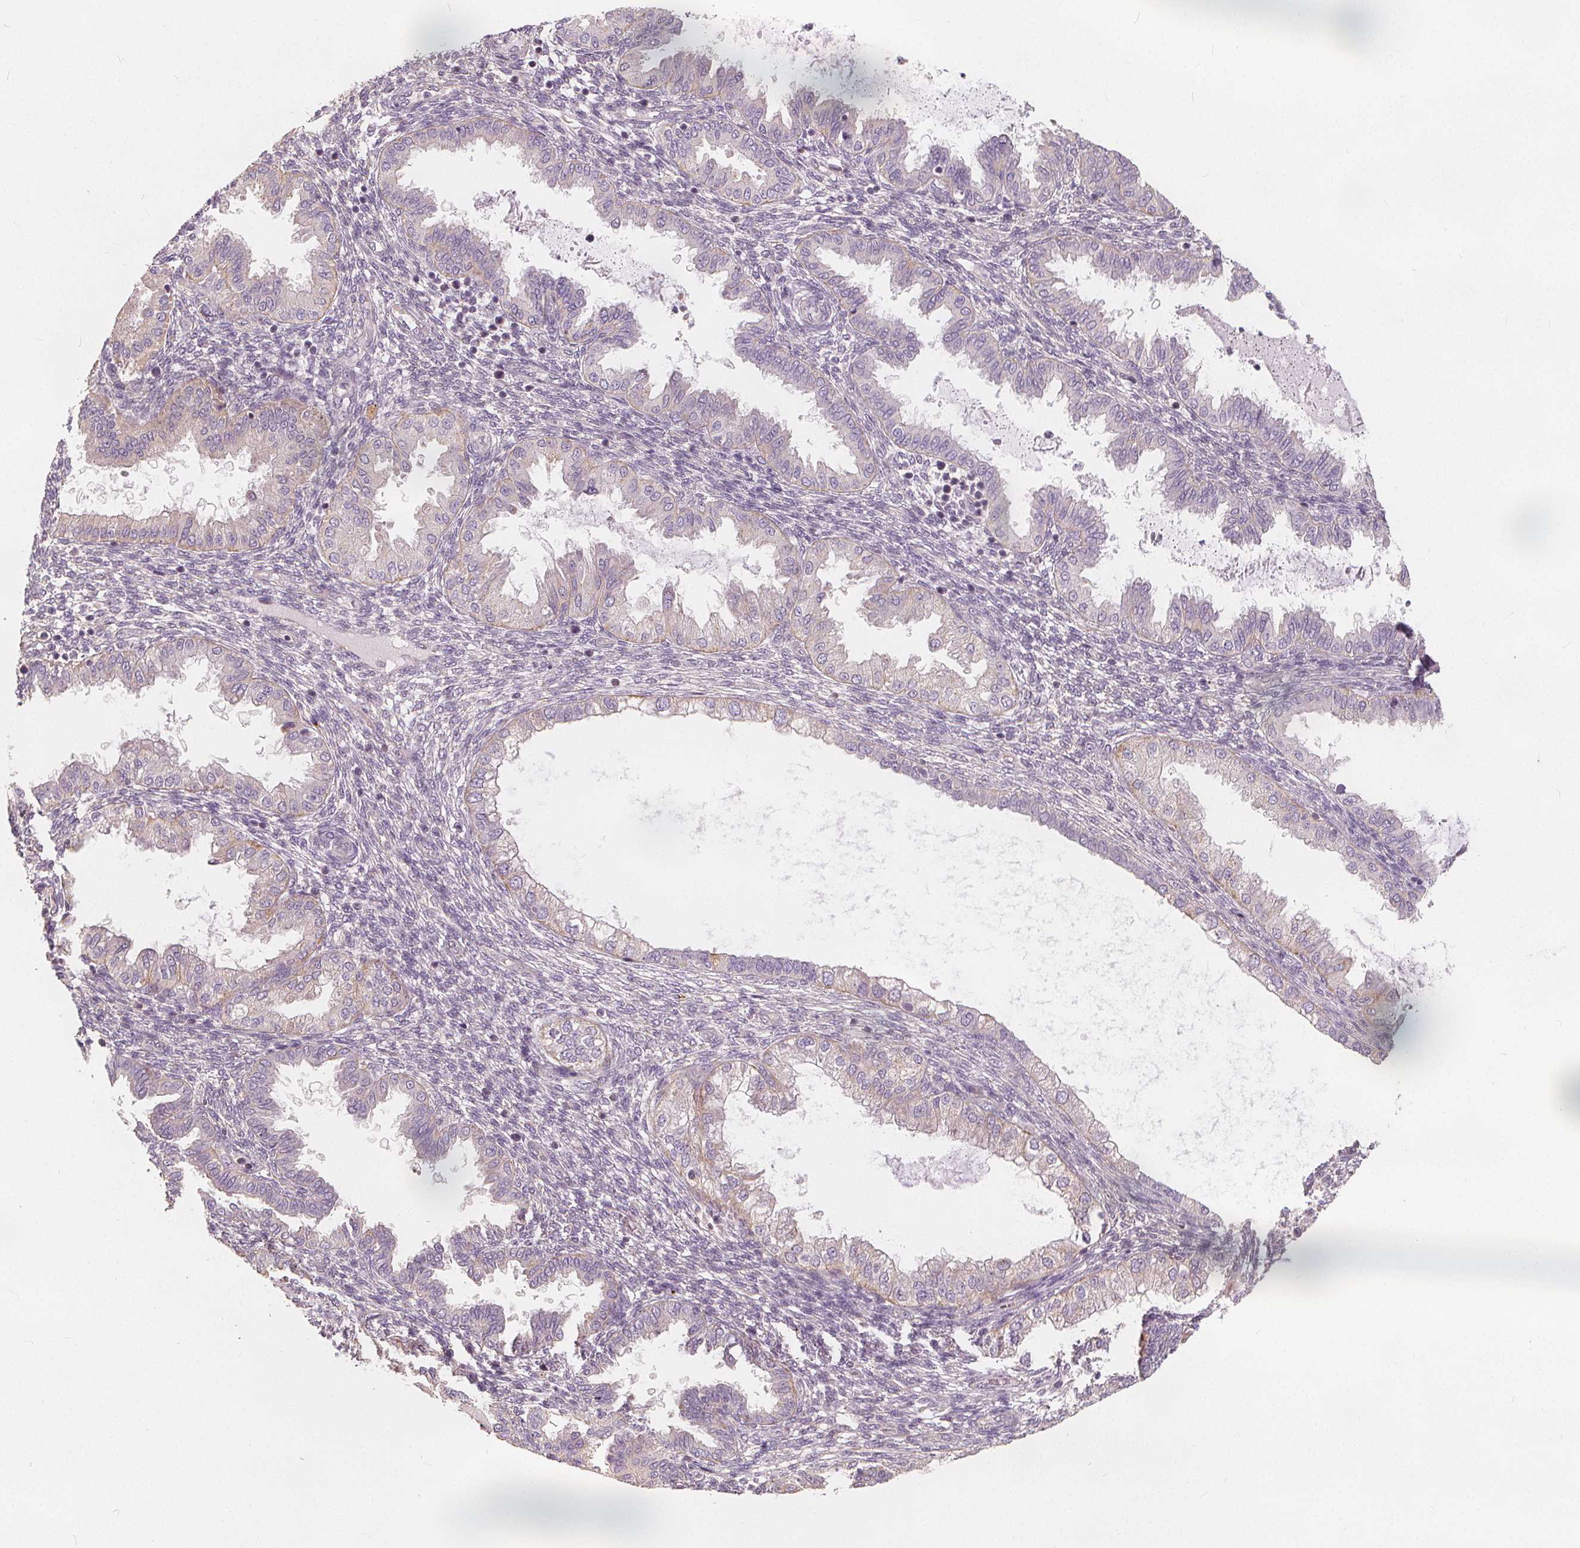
{"staining": {"intensity": "negative", "quantity": "none", "location": "none"}, "tissue": "endometrium", "cell_type": "Cells in endometrial stroma", "image_type": "normal", "snomed": [{"axis": "morphology", "description": "Normal tissue, NOS"}, {"axis": "topography", "description": "Endometrium"}], "caption": "DAB (3,3'-diaminobenzidine) immunohistochemical staining of unremarkable endometrium displays no significant staining in cells in endometrial stroma.", "gene": "DRC3", "patient": {"sex": "female", "age": 33}}